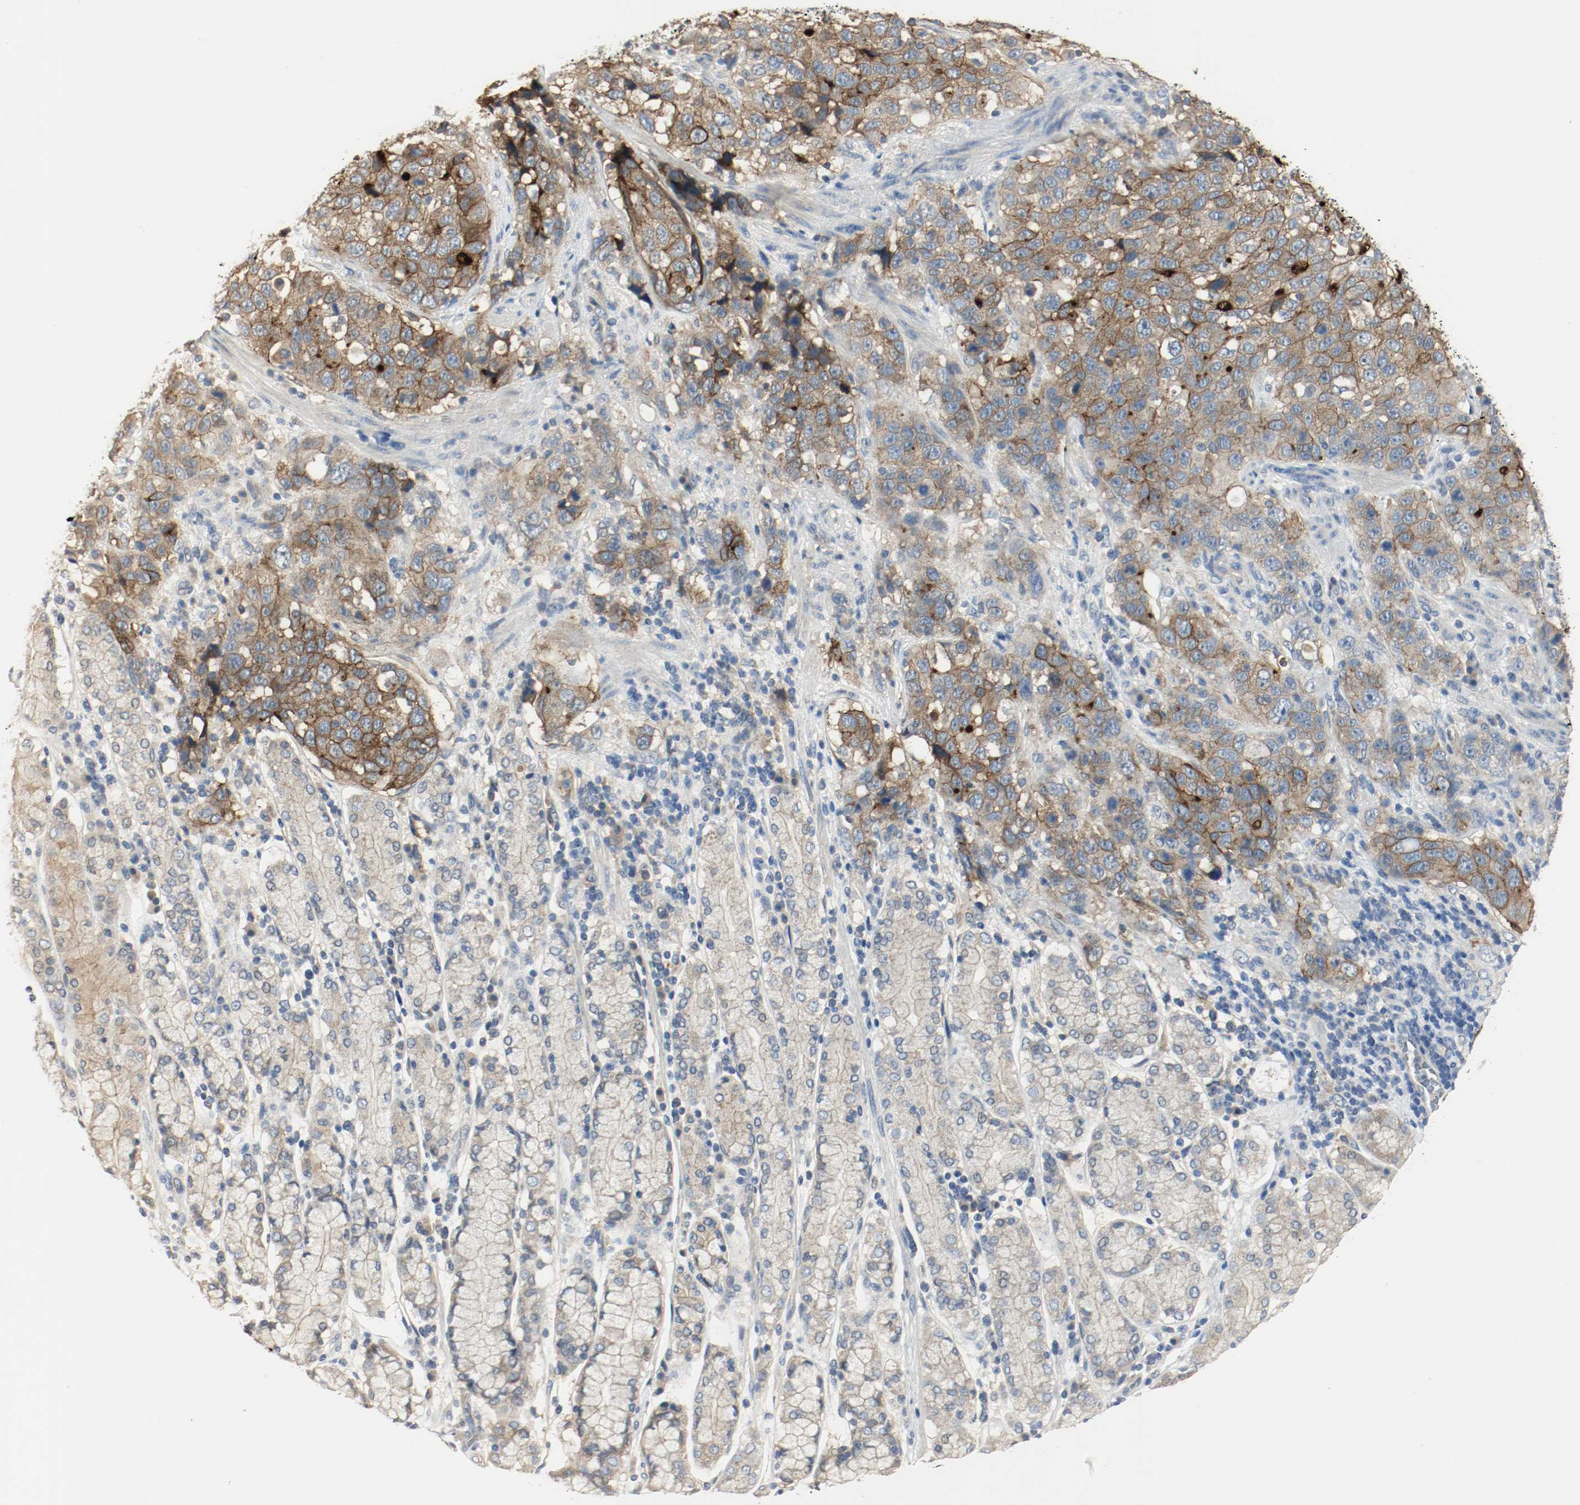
{"staining": {"intensity": "strong", "quantity": ">75%", "location": "cytoplasmic/membranous"}, "tissue": "stomach cancer", "cell_type": "Tumor cells", "image_type": "cancer", "snomed": [{"axis": "morphology", "description": "Normal tissue, NOS"}, {"axis": "morphology", "description": "Adenocarcinoma, NOS"}, {"axis": "topography", "description": "Stomach"}], "caption": "A brown stain labels strong cytoplasmic/membranous staining of a protein in stomach adenocarcinoma tumor cells. Using DAB (3,3'-diaminobenzidine) (brown) and hematoxylin (blue) stains, captured at high magnification using brightfield microscopy.", "gene": "MELTF", "patient": {"sex": "male", "age": 48}}